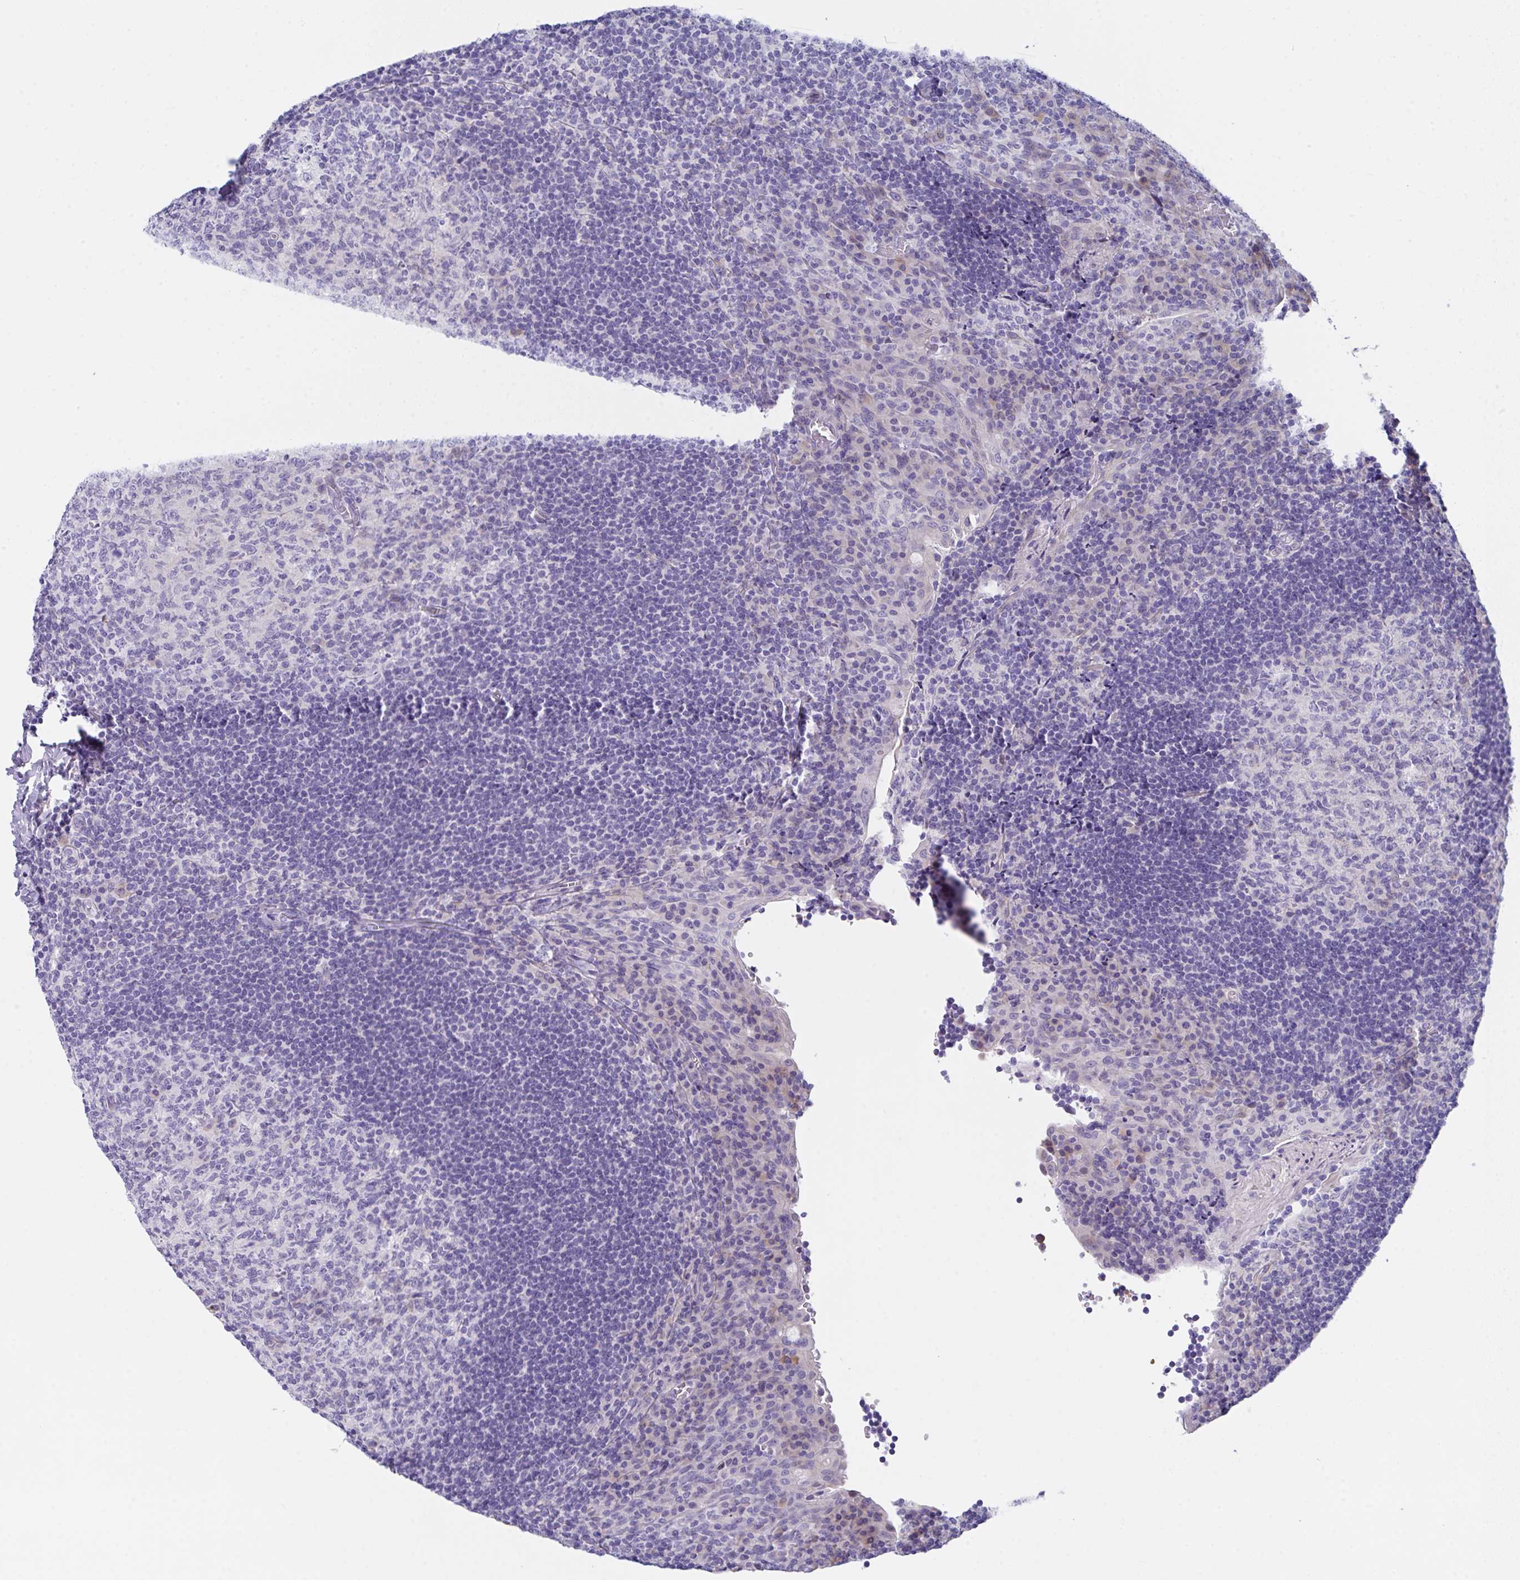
{"staining": {"intensity": "negative", "quantity": "none", "location": "none"}, "tissue": "tonsil", "cell_type": "Germinal center cells", "image_type": "normal", "snomed": [{"axis": "morphology", "description": "Normal tissue, NOS"}, {"axis": "topography", "description": "Tonsil"}], "caption": "Immunohistochemistry image of benign human tonsil stained for a protein (brown), which demonstrates no expression in germinal center cells.", "gene": "FBXO47", "patient": {"sex": "male", "age": 17}}